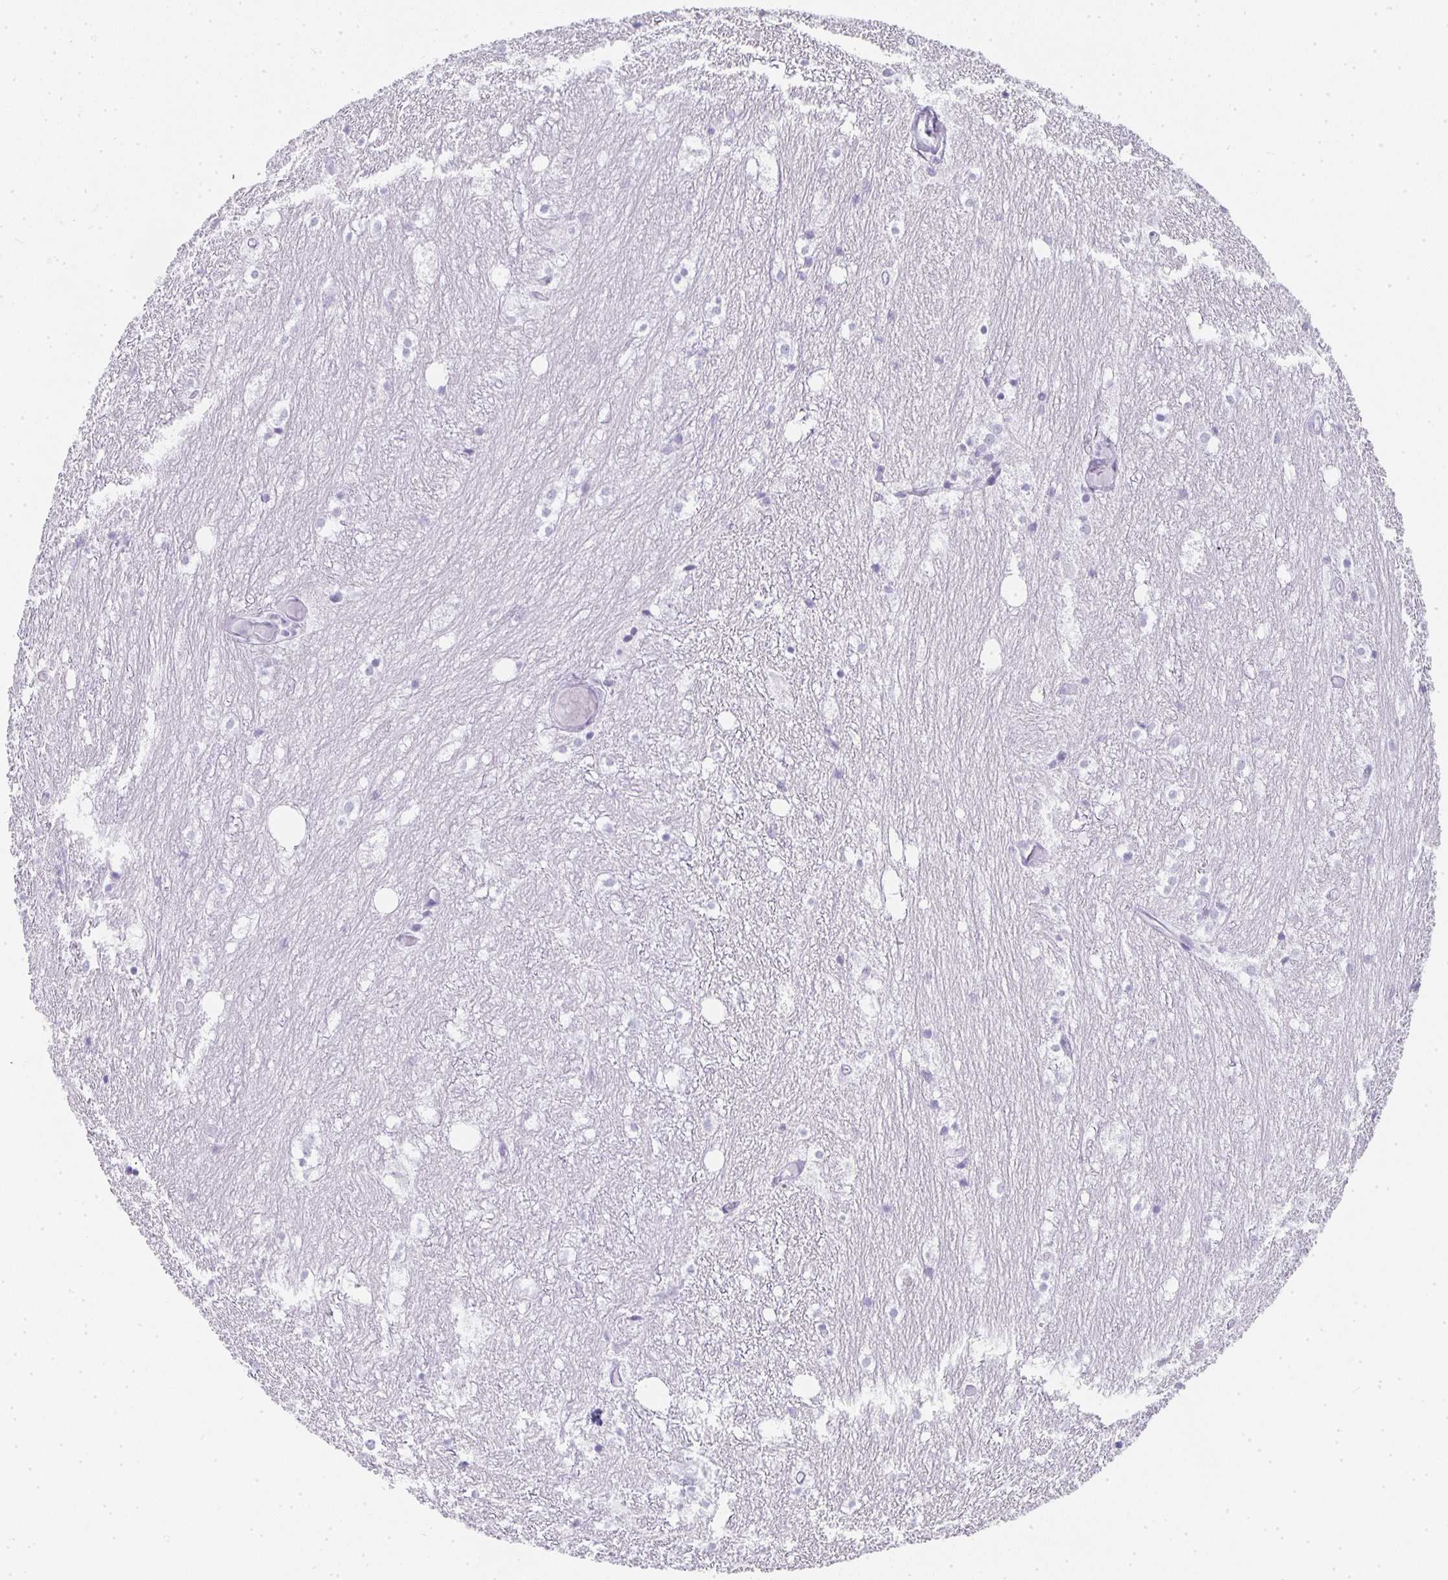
{"staining": {"intensity": "negative", "quantity": "none", "location": "none"}, "tissue": "hippocampus", "cell_type": "Glial cells", "image_type": "normal", "snomed": [{"axis": "morphology", "description": "Normal tissue, NOS"}, {"axis": "topography", "description": "Hippocampus"}], "caption": "IHC of normal human hippocampus displays no expression in glial cells.", "gene": "TPSD1", "patient": {"sex": "female", "age": 52}}